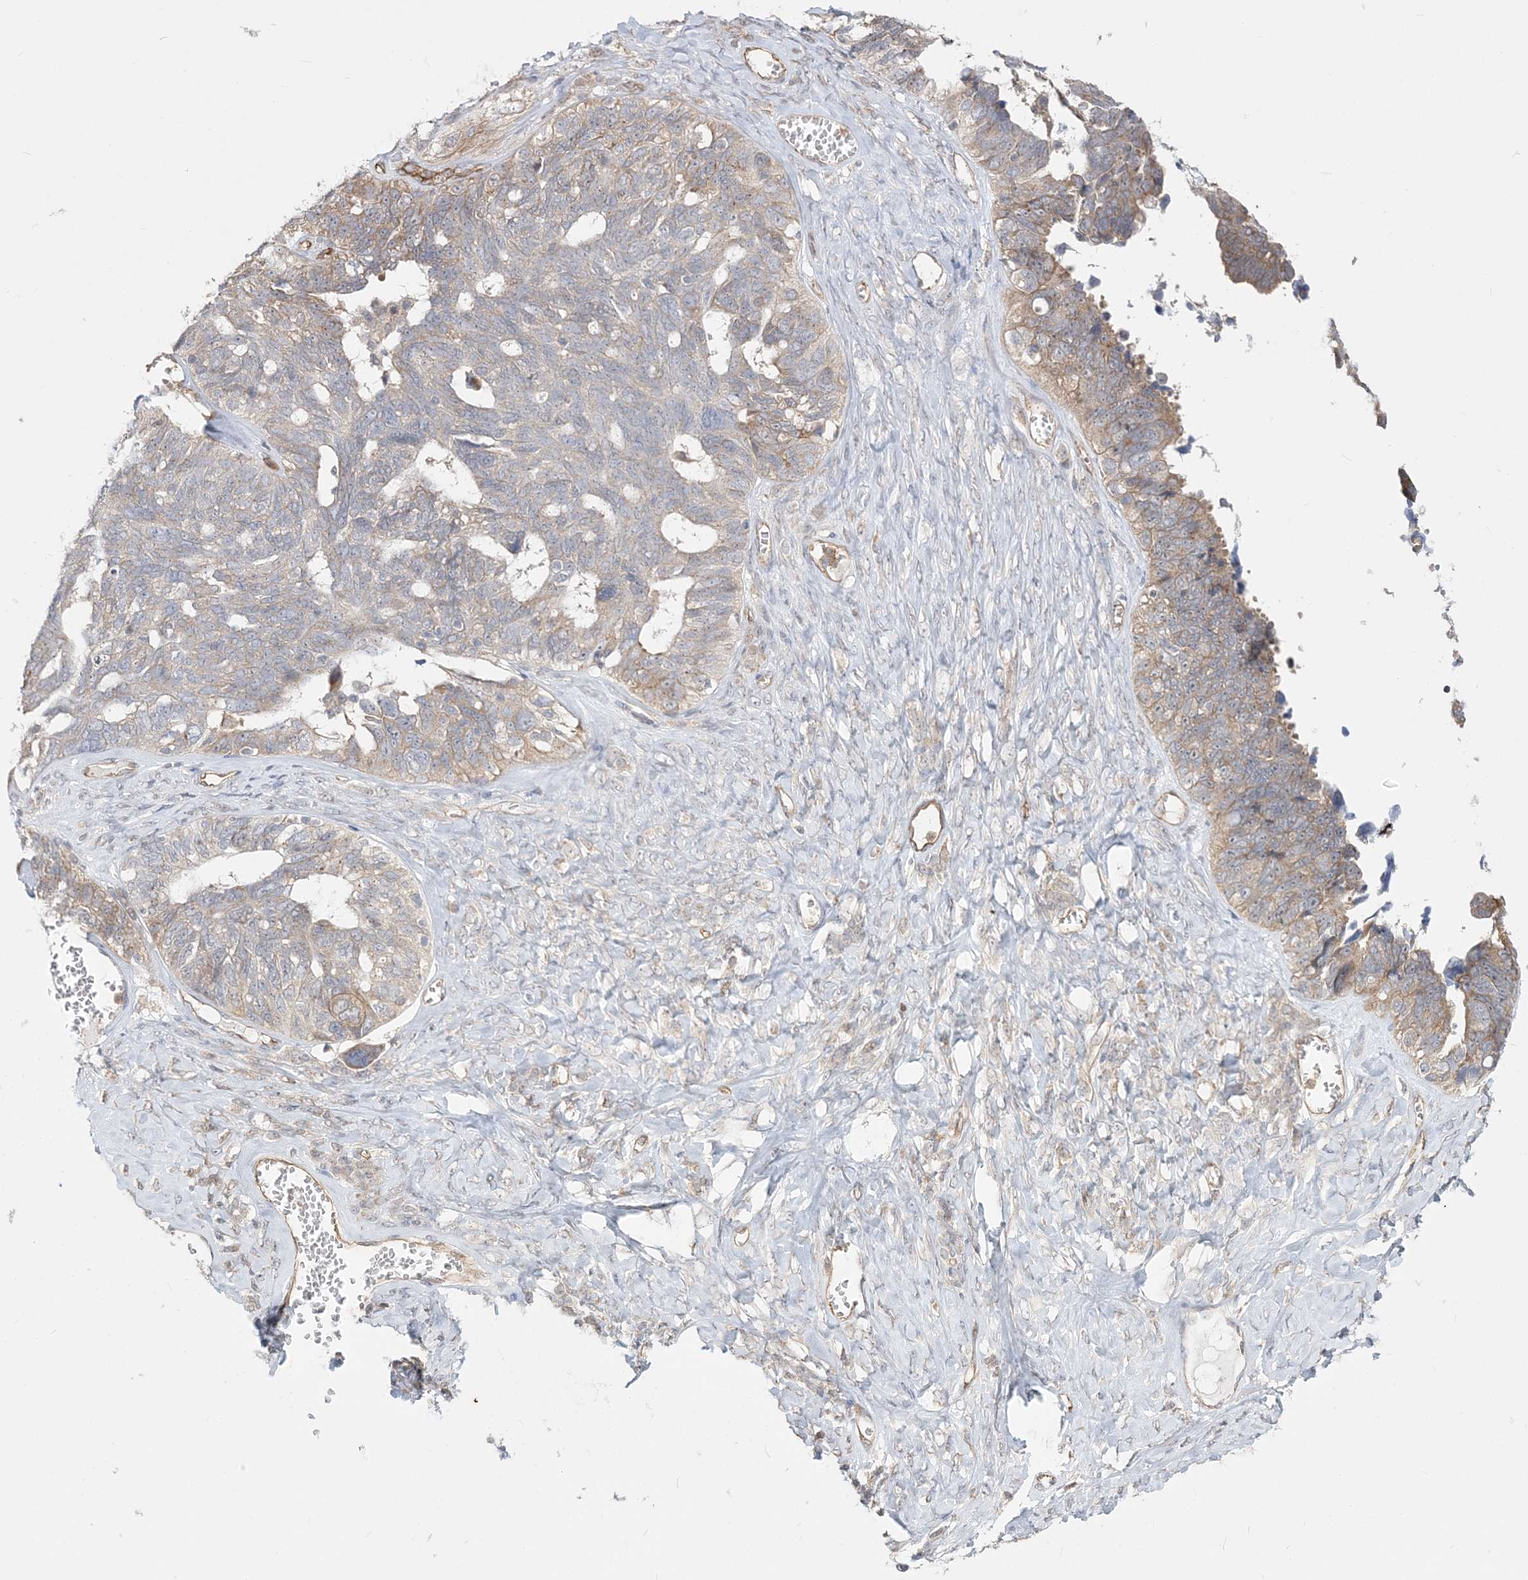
{"staining": {"intensity": "weak", "quantity": "25%-75%", "location": "cytoplasmic/membranous"}, "tissue": "ovarian cancer", "cell_type": "Tumor cells", "image_type": "cancer", "snomed": [{"axis": "morphology", "description": "Cystadenocarcinoma, serous, NOS"}, {"axis": "topography", "description": "Ovary"}], "caption": "IHC of ovarian serous cystadenocarcinoma exhibits low levels of weak cytoplasmic/membranous expression in approximately 25%-75% of tumor cells.", "gene": "FARSB", "patient": {"sex": "female", "age": 79}}